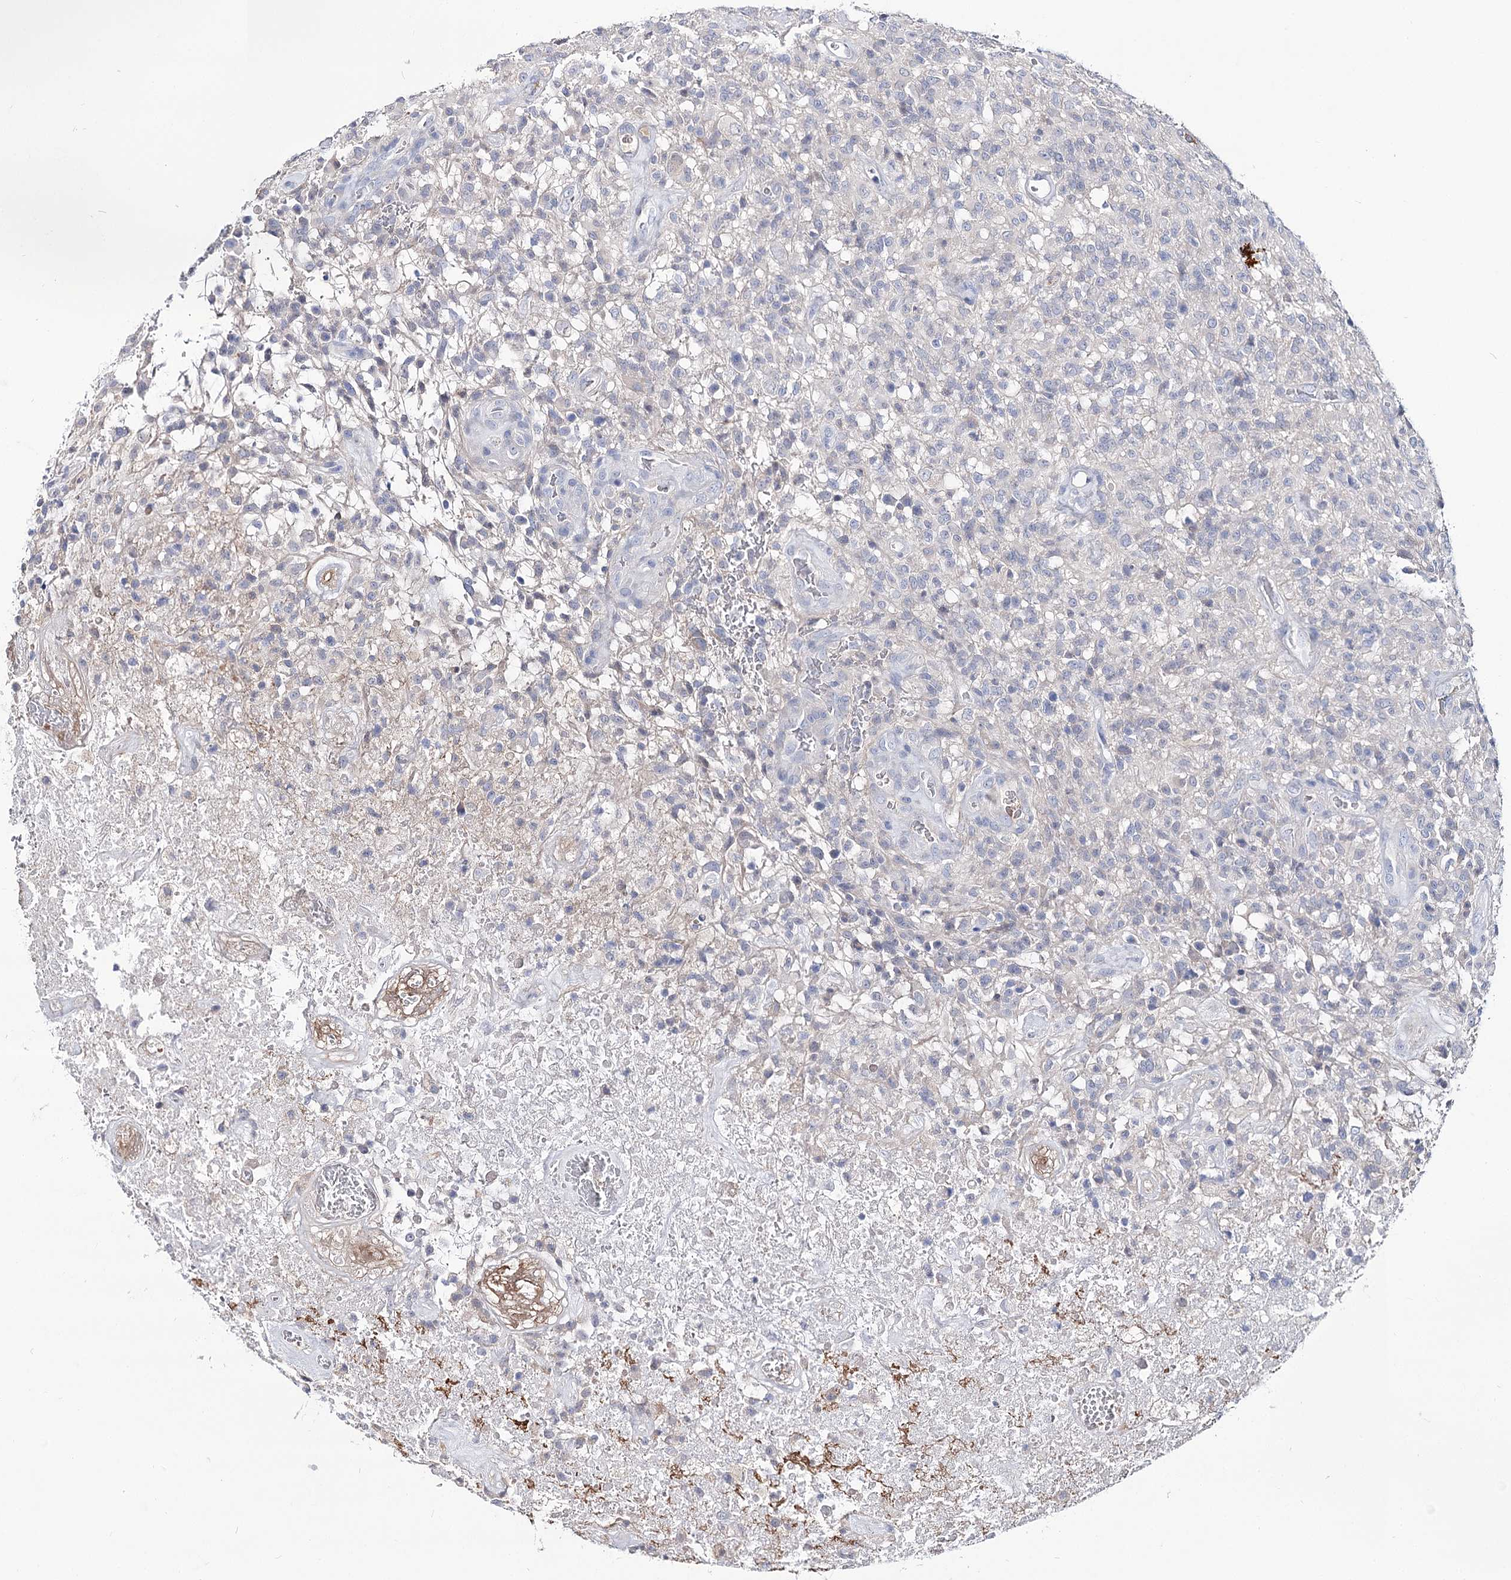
{"staining": {"intensity": "negative", "quantity": "none", "location": "none"}, "tissue": "glioma", "cell_type": "Tumor cells", "image_type": "cancer", "snomed": [{"axis": "morphology", "description": "Glioma, malignant, High grade"}, {"axis": "topography", "description": "Brain"}], "caption": "Human malignant glioma (high-grade) stained for a protein using IHC displays no expression in tumor cells.", "gene": "UGP2", "patient": {"sex": "female", "age": 57}}